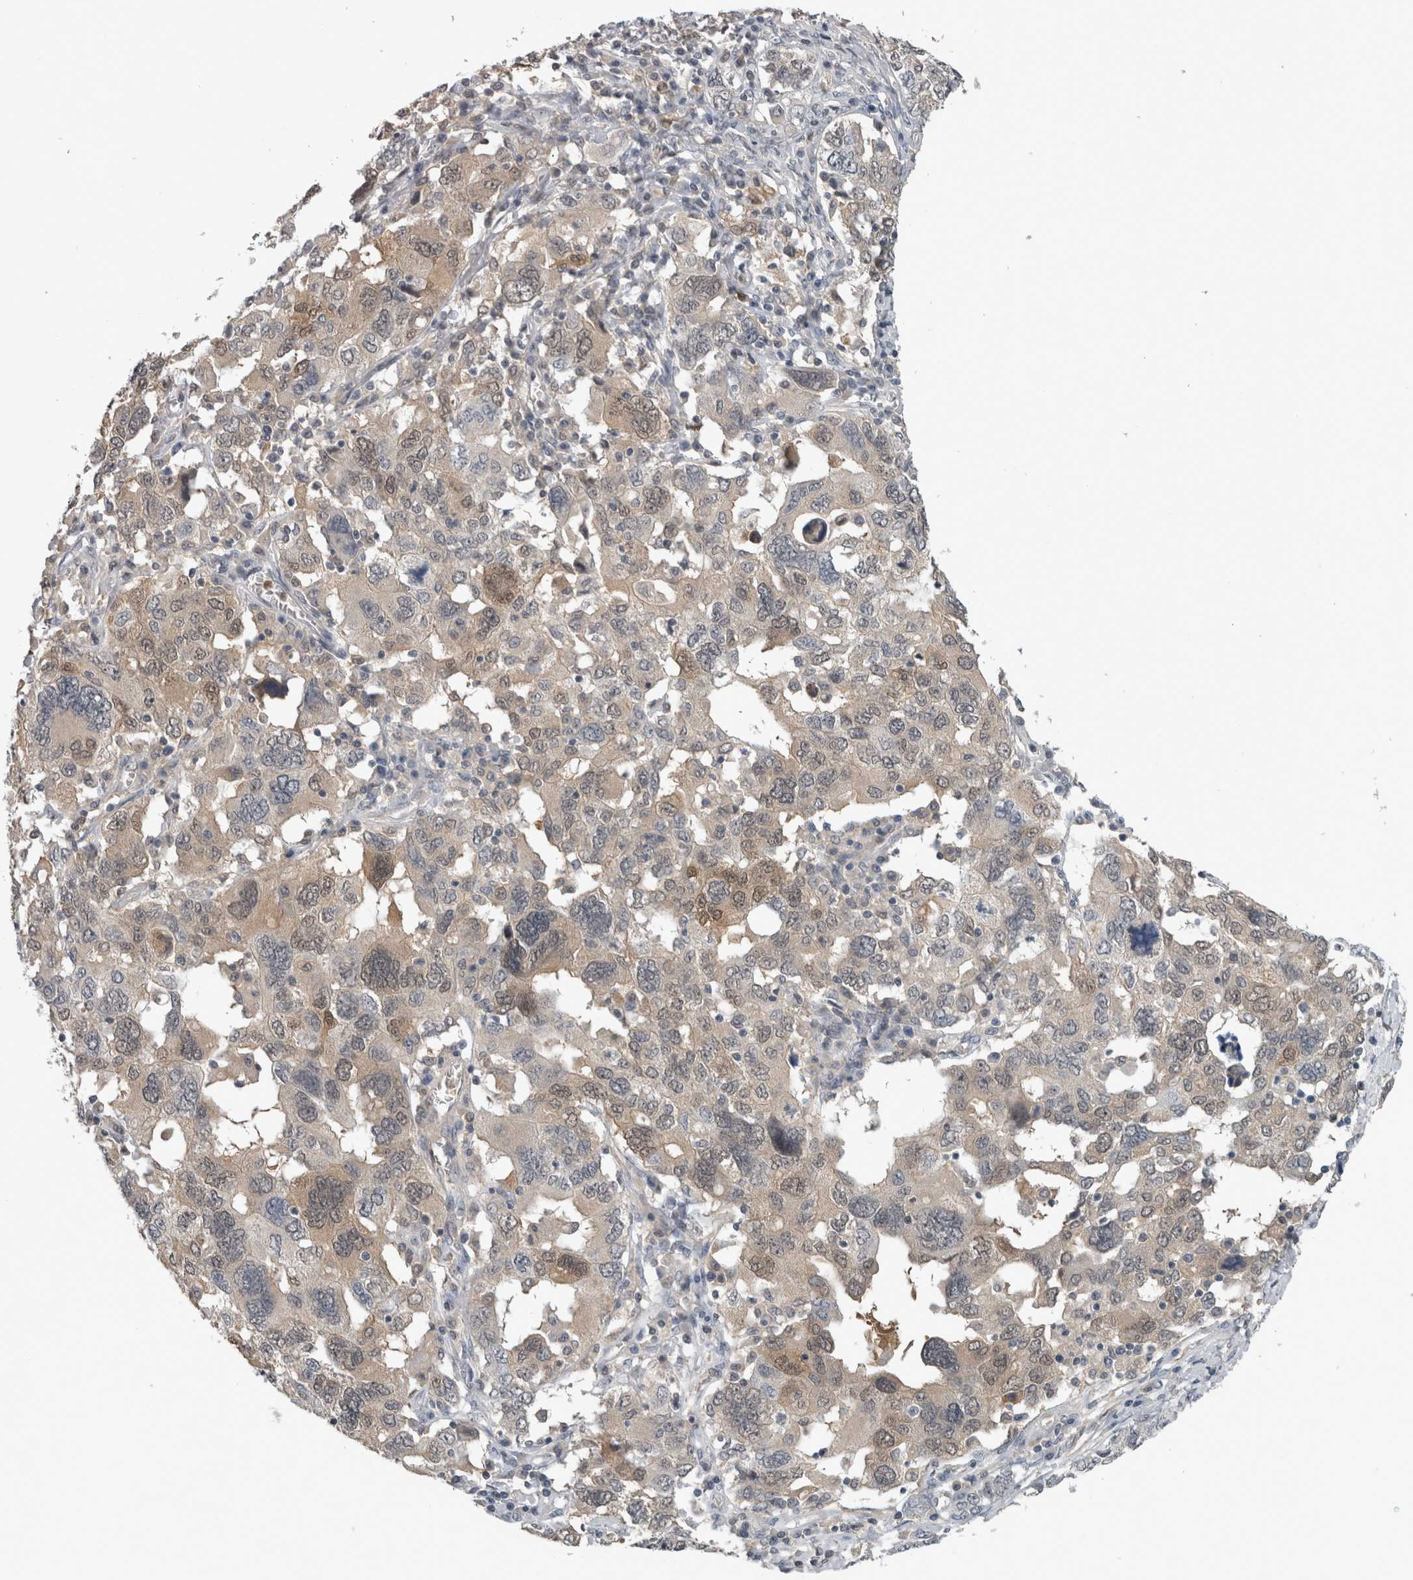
{"staining": {"intensity": "weak", "quantity": "<25%", "location": "cytoplasmic/membranous,nuclear"}, "tissue": "ovarian cancer", "cell_type": "Tumor cells", "image_type": "cancer", "snomed": [{"axis": "morphology", "description": "Carcinoma, endometroid"}, {"axis": "topography", "description": "Ovary"}], "caption": "This is an immunohistochemistry image of human ovarian endometroid carcinoma. There is no staining in tumor cells.", "gene": "NAPRT", "patient": {"sex": "female", "age": 62}}